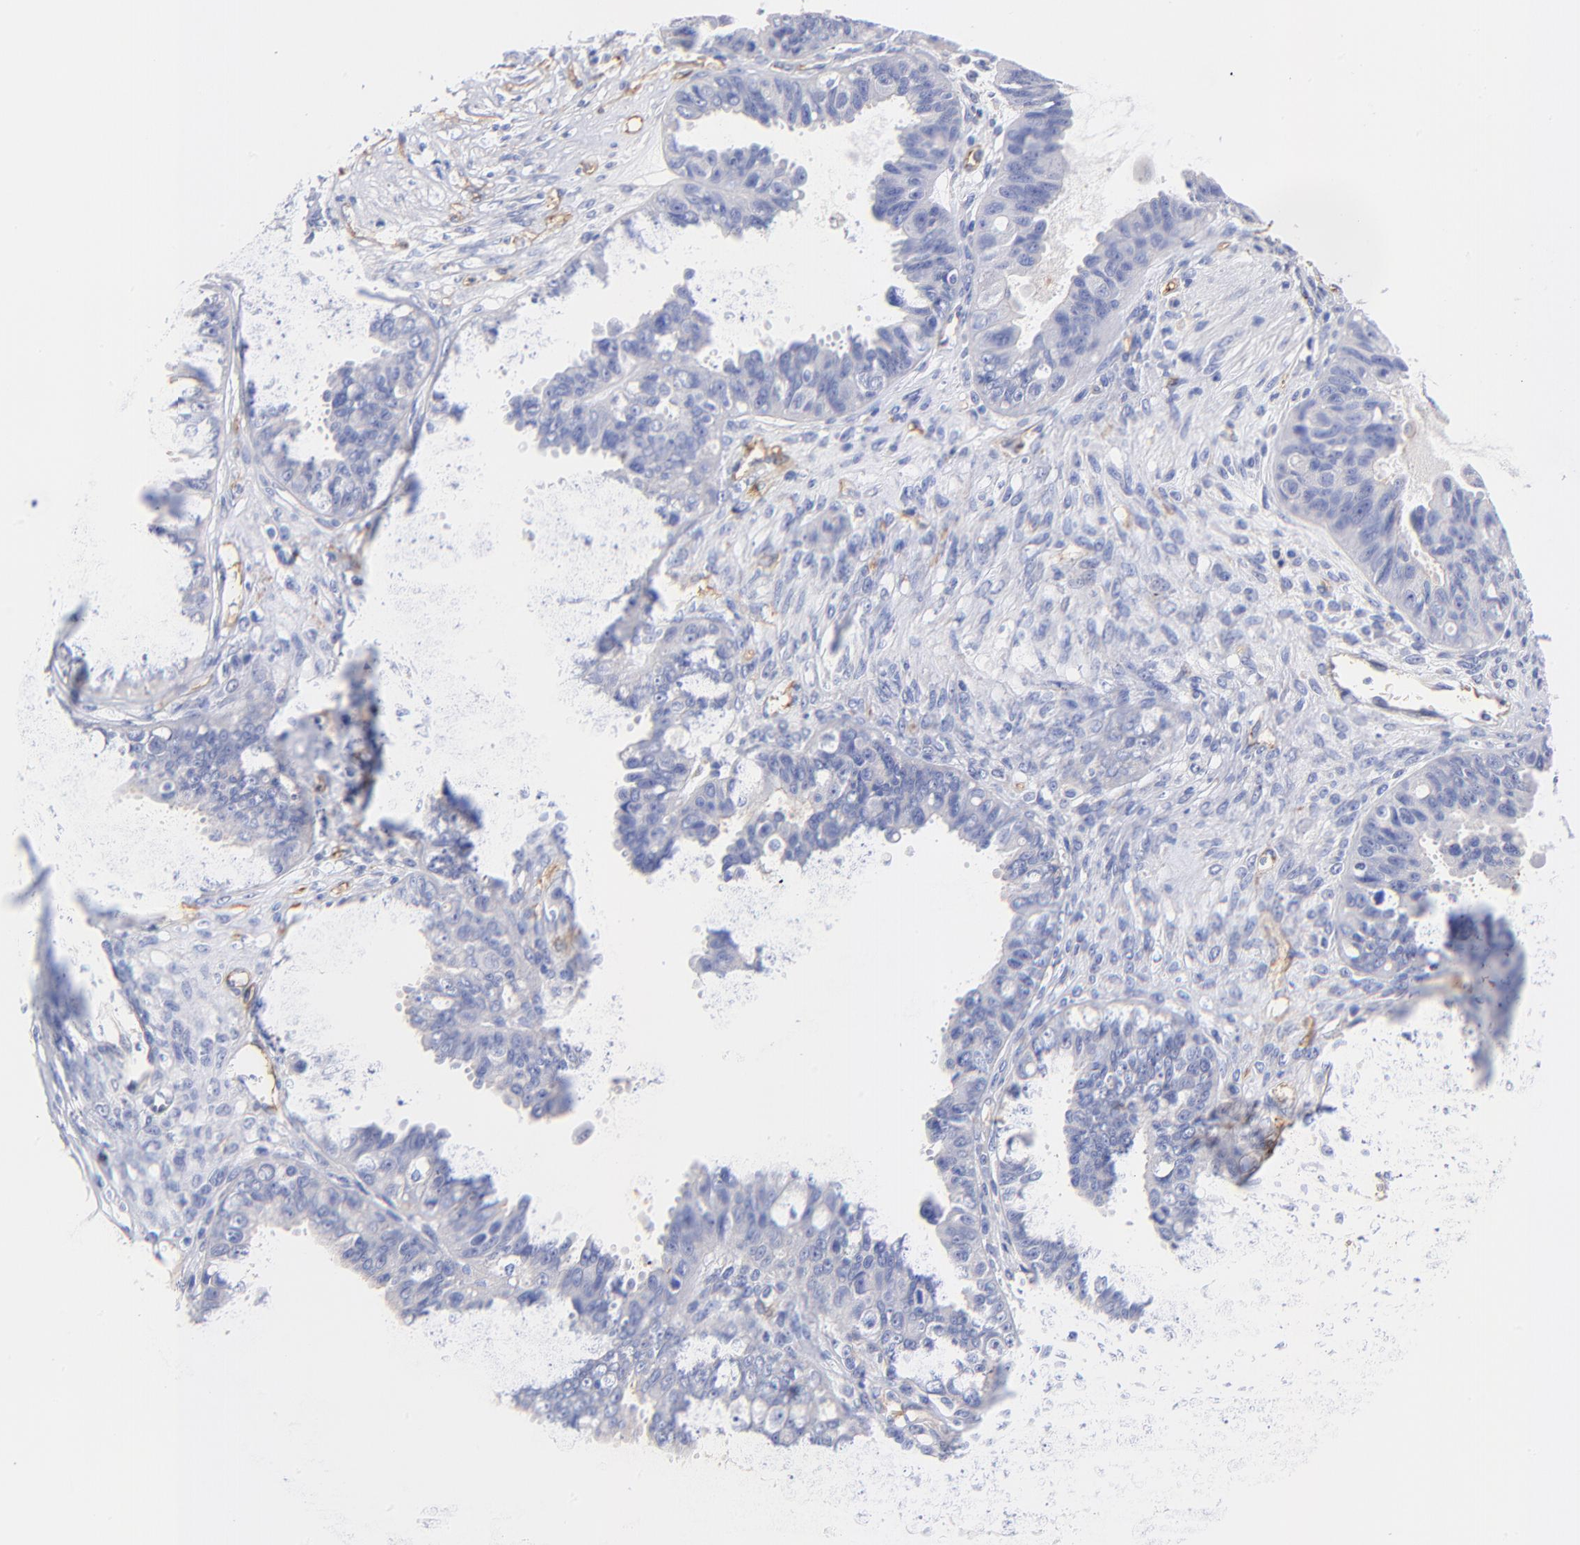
{"staining": {"intensity": "negative", "quantity": "none", "location": "none"}, "tissue": "ovarian cancer", "cell_type": "Tumor cells", "image_type": "cancer", "snomed": [{"axis": "morphology", "description": "Carcinoma, endometroid"}, {"axis": "topography", "description": "Ovary"}], "caption": "IHC image of neoplastic tissue: human ovarian endometroid carcinoma stained with DAB (3,3'-diaminobenzidine) reveals no significant protein staining in tumor cells. Brightfield microscopy of immunohistochemistry stained with DAB (brown) and hematoxylin (blue), captured at high magnification.", "gene": "SLC44A2", "patient": {"sex": "female", "age": 85}}